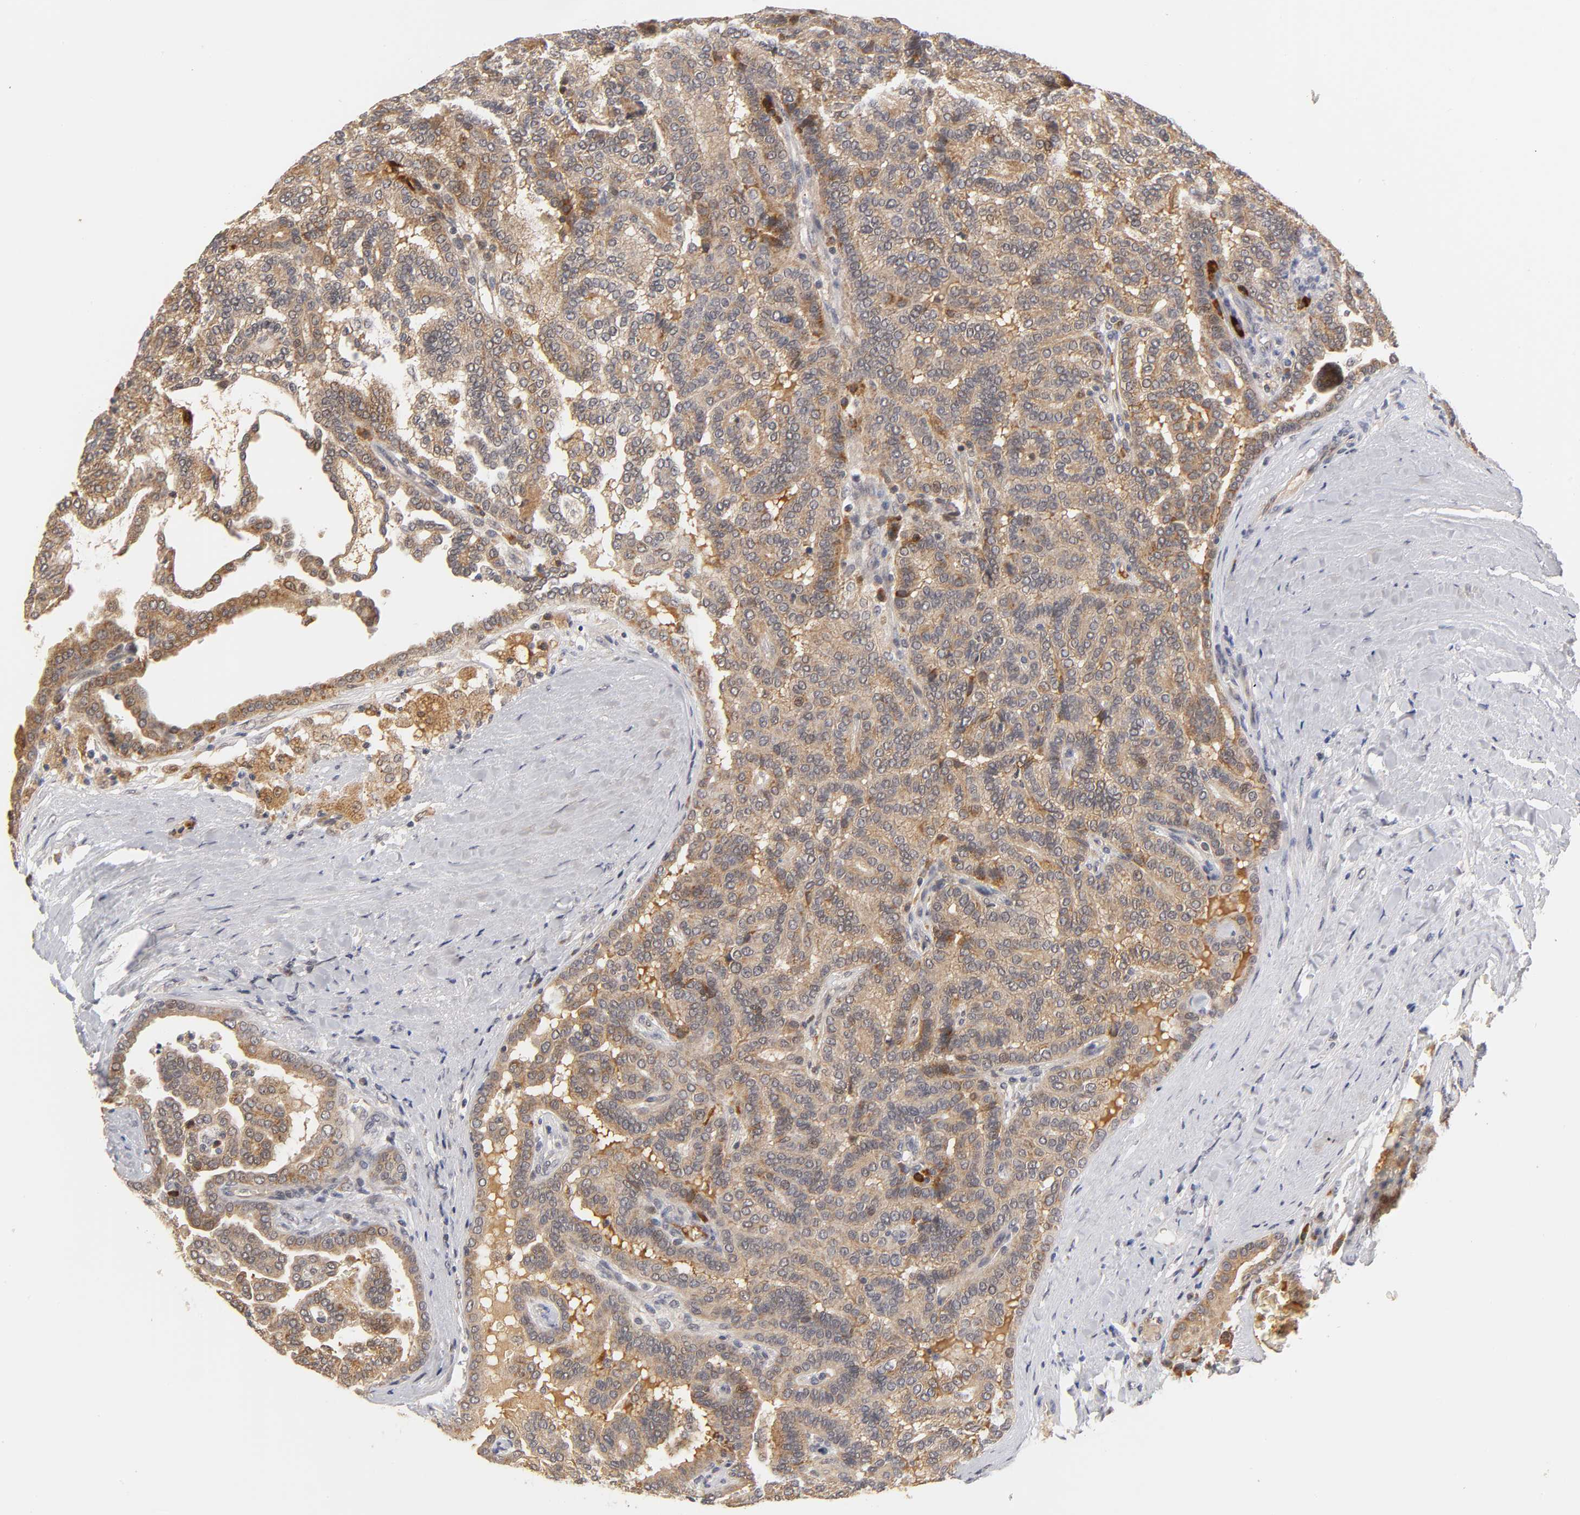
{"staining": {"intensity": "moderate", "quantity": ">75%", "location": "cytoplasmic/membranous"}, "tissue": "renal cancer", "cell_type": "Tumor cells", "image_type": "cancer", "snomed": [{"axis": "morphology", "description": "Adenocarcinoma, NOS"}, {"axis": "topography", "description": "Kidney"}], "caption": "Renal adenocarcinoma stained for a protein (brown) reveals moderate cytoplasmic/membranous positive expression in about >75% of tumor cells.", "gene": "GSTZ1", "patient": {"sex": "male", "age": 61}}